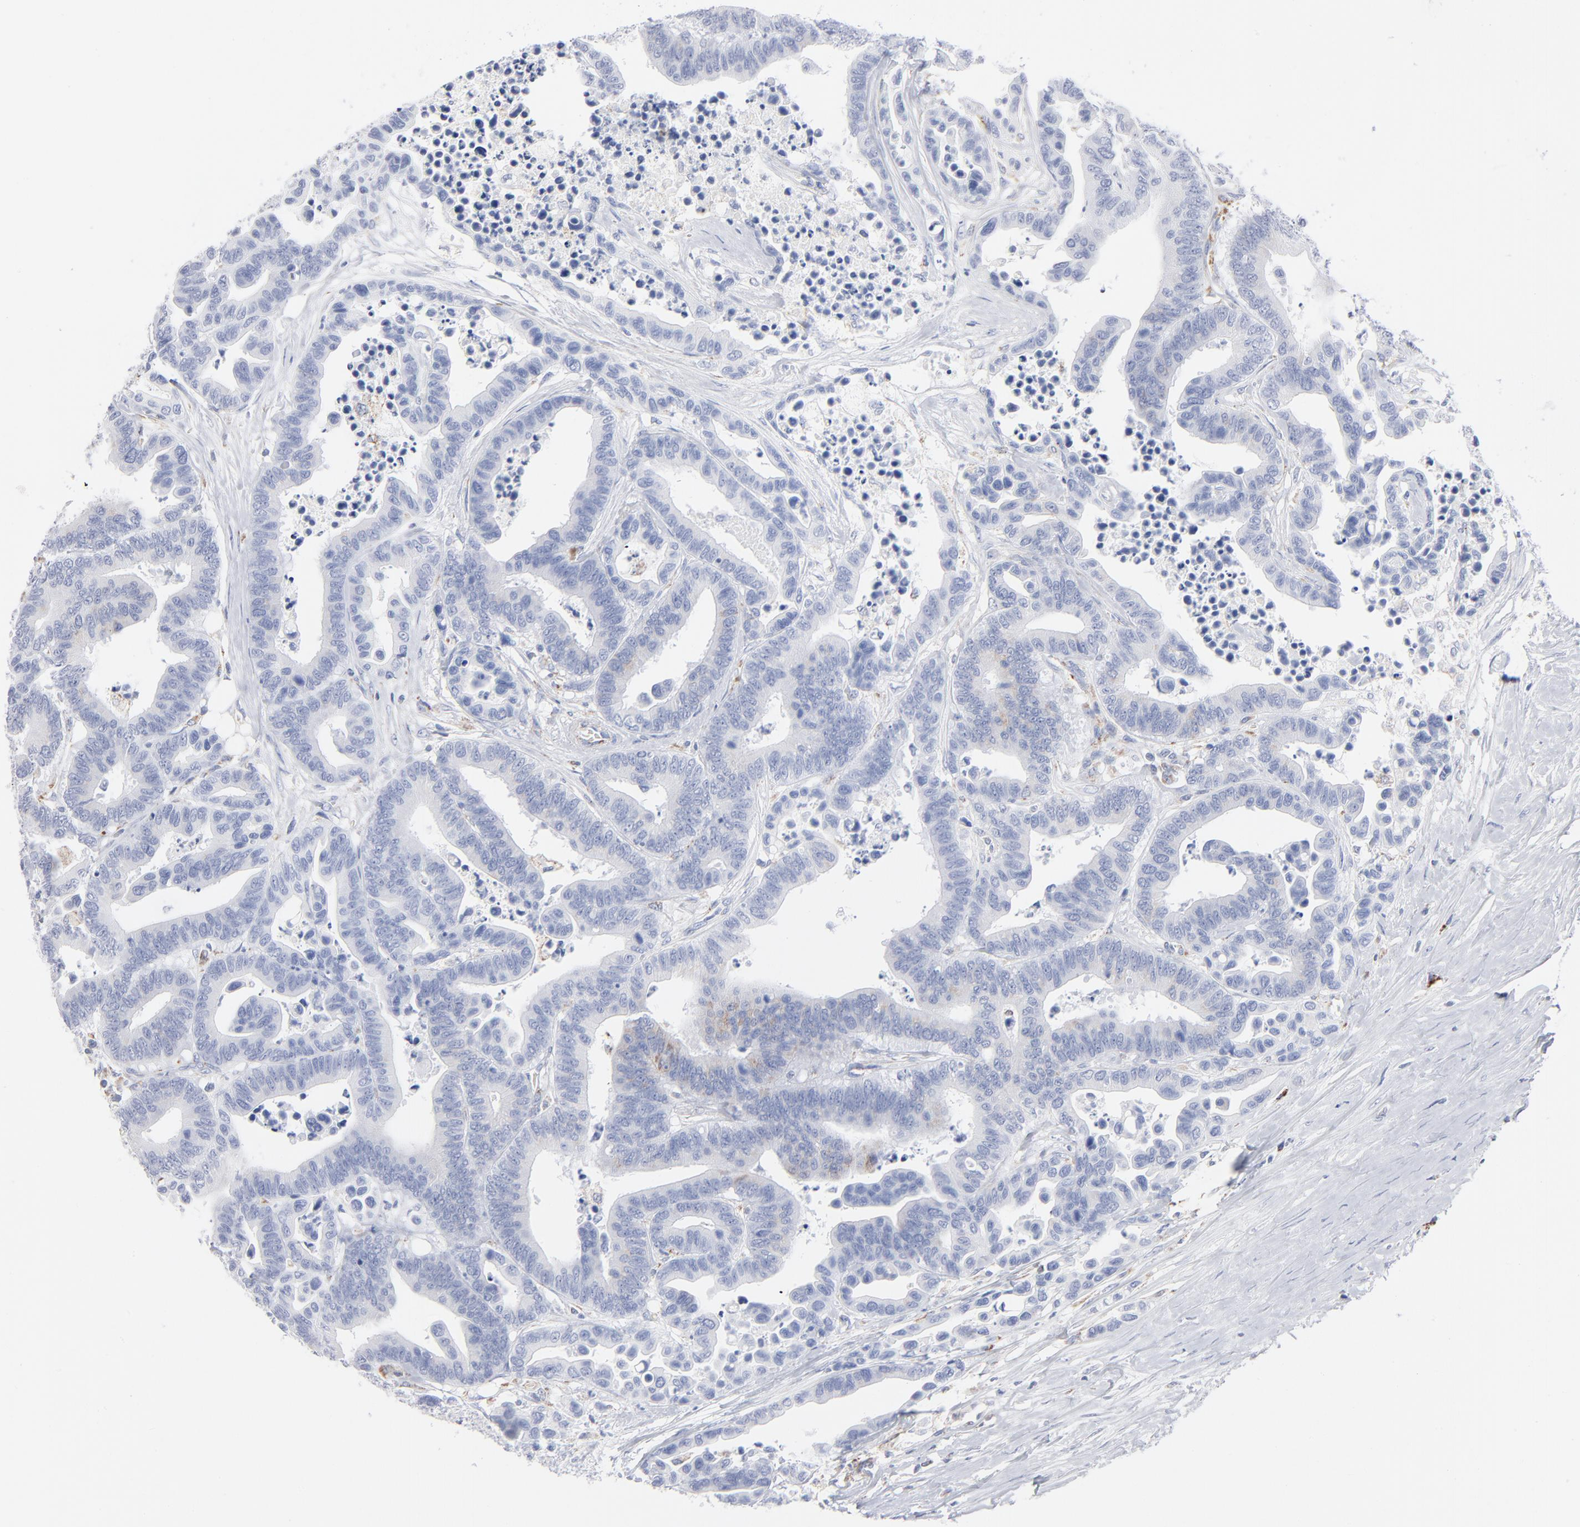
{"staining": {"intensity": "negative", "quantity": "none", "location": "none"}, "tissue": "colorectal cancer", "cell_type": "Tumor cells", "image_type": "cancer", "snomed": [{"axis": "morphology", "description": "Adenocarcinoma, NOS"}, {"axis": "topography", "description": "Colon"}], "caption": "Immunohistochemistry of colorectal cancer (adenocarcinoma) demonstrates no staining in tumor cells. (Stains: DAB (3,3'-diaminobenzidine) immunohistochemistry (IHC) with hematoxylin counter stain, Microscopy: brightfield microscopy at high magnification).", "gene": "CHCHD10", "patient": {"sex": "male", "age": 82}}